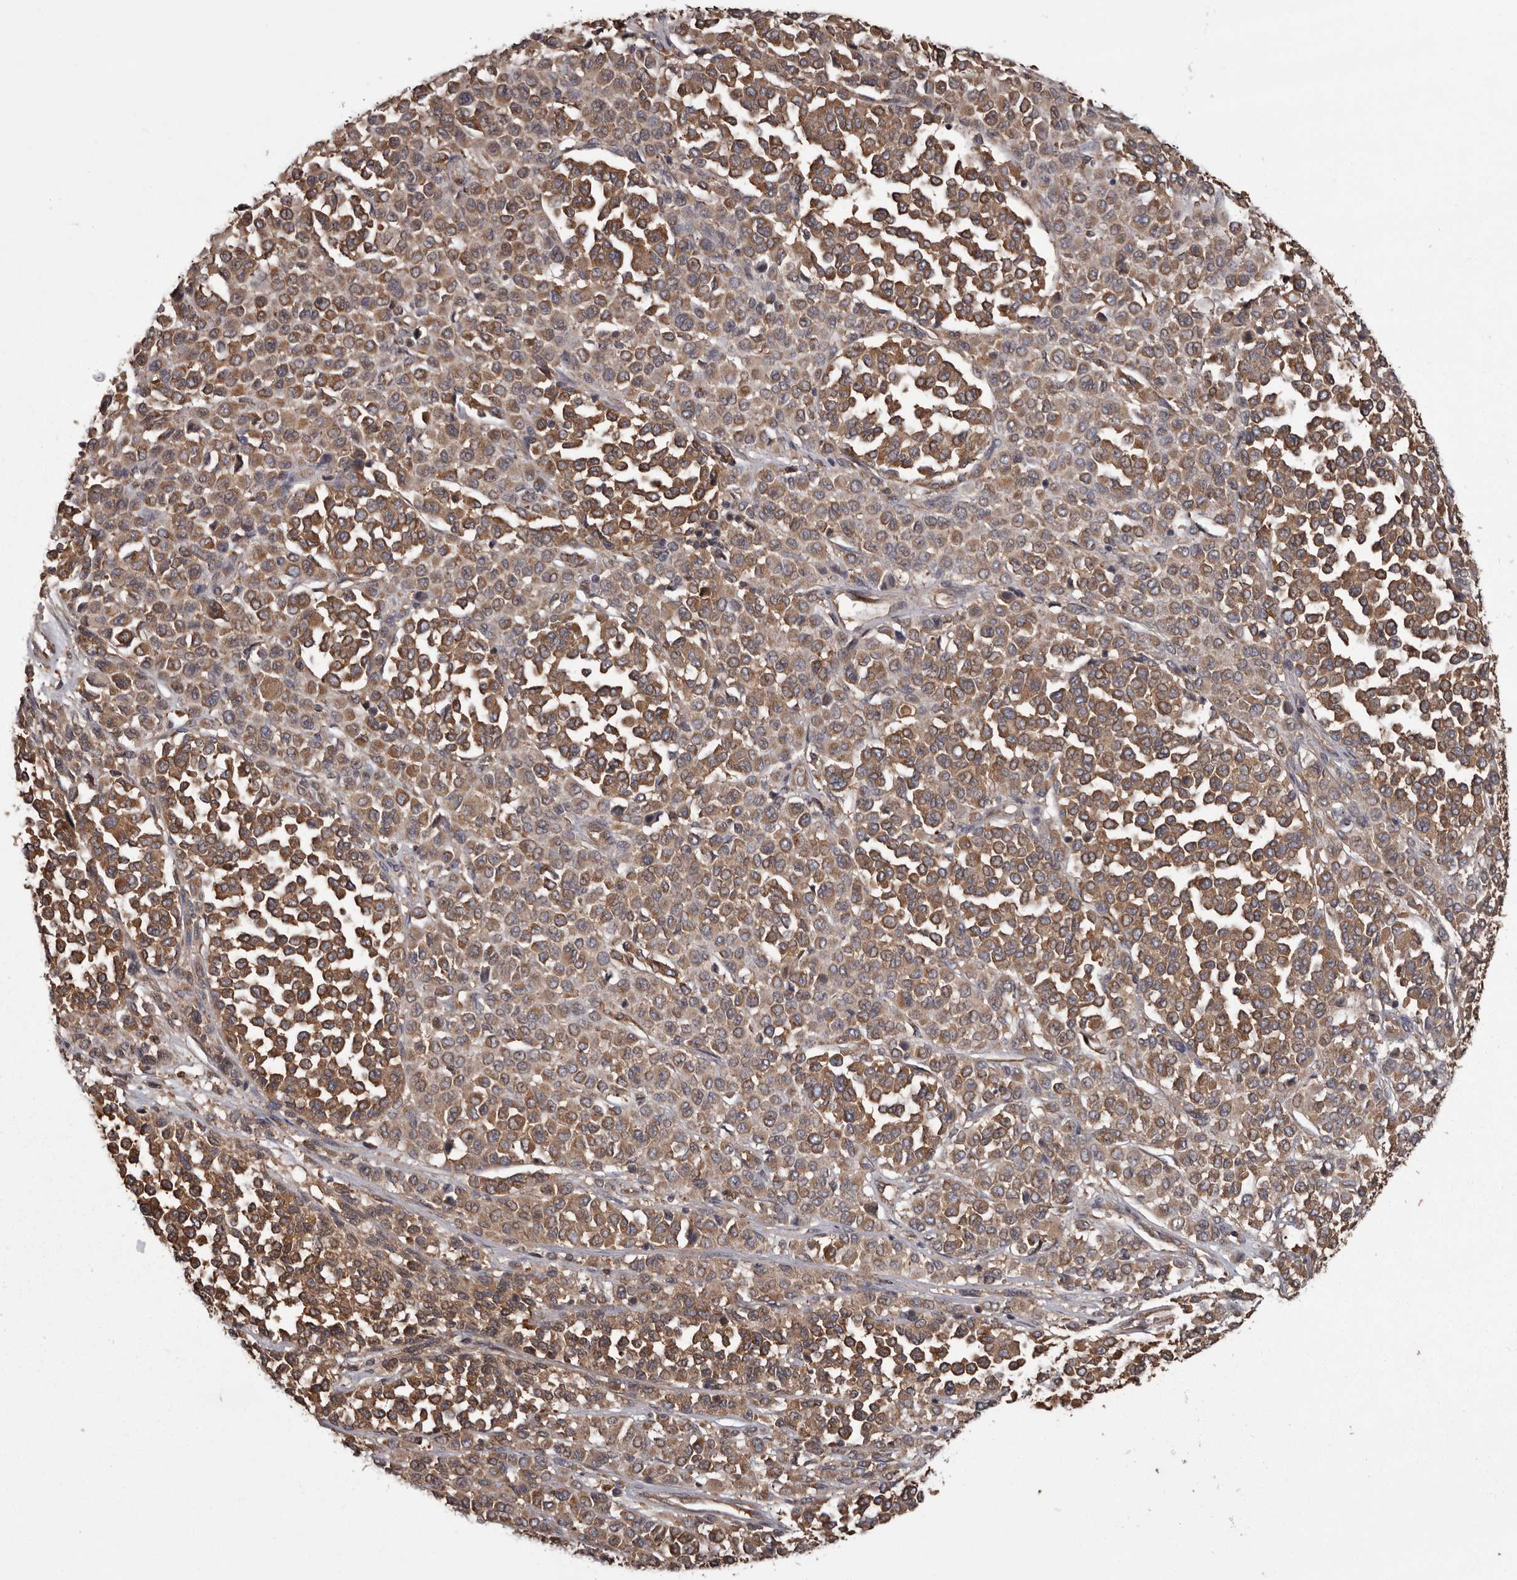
{"staining": {"intensity": "moderate", "quantity": ">75%", "location": "cytoplasmic/membranous"}, "tissue": "melanoma", "cell_type": "Tumor cells", "image_type": "cancer", "snomed": [{"axis": "morphology", "description": "Malignant melanoma, Metastatic site"}, {"axis": "topography", "description": "Pancreas"}], "caption": "Immunohistochemistry (IHC) photomicrograph of neoplastic tissue: human melanoma stained using immunohistochemistry (IHC) reveals medium levels of moderate protein expression localized specifically in the cytoplasmic/membranous of tumor cells, appearing as a cytoplasmic/membranous brown color.", "gene": "DARS1", "patient": {"sex": "female", "age": 30}}